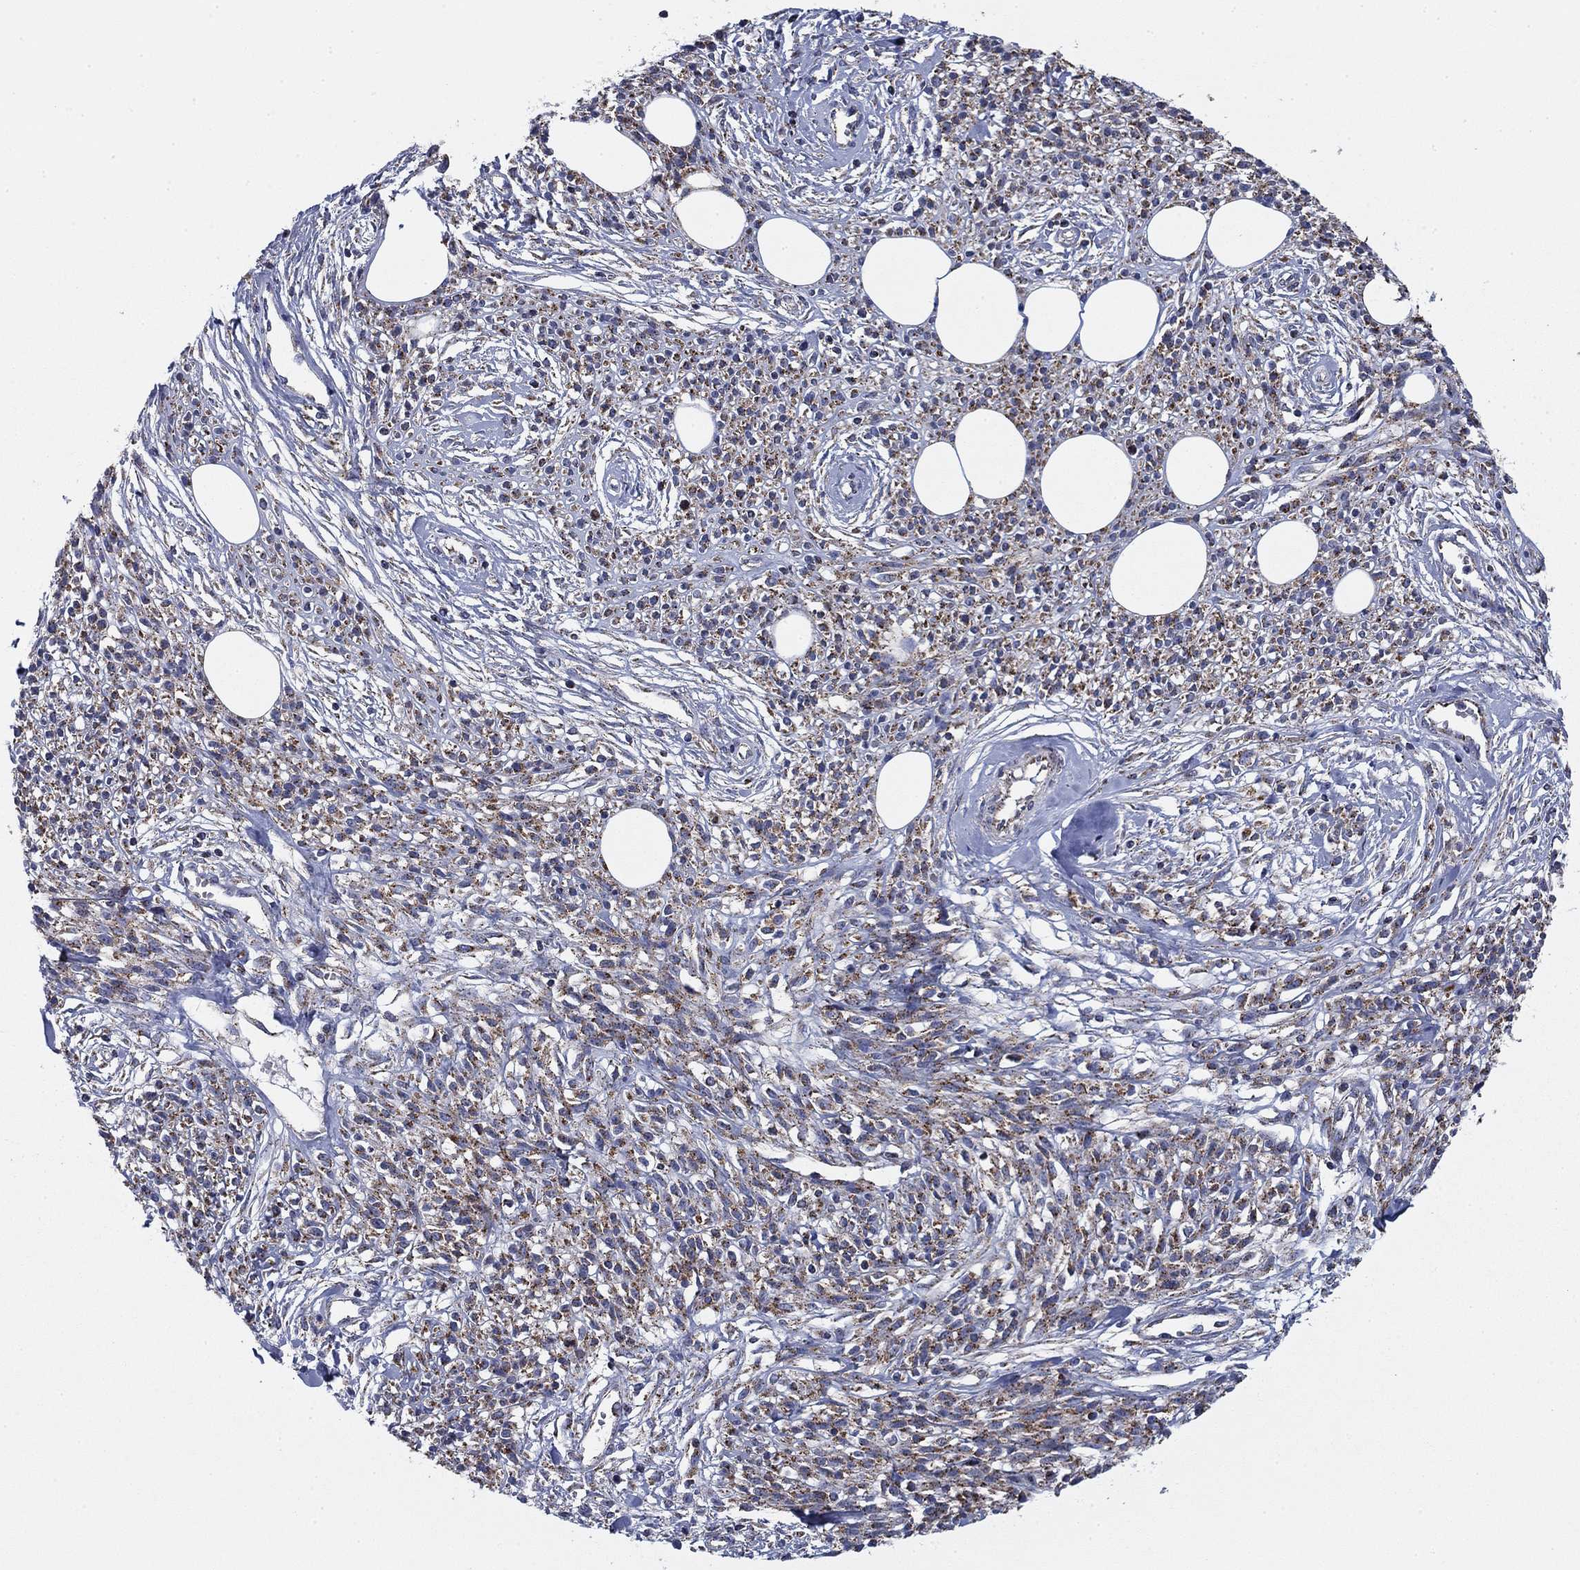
{"staining": {"intensity": "moderate", "quantity": ">75%", "location": "cytoplasmic/membranous"}, "tissue": "melanoma", "cell_type": "Tumor cells", "image_type": "cancer", "snomed": [{"axis": "morphology", "description": "Malignant melanoma, NOS"}, {"axis": "topography", "description": "Skin"}, {"axis": "topography", "description": "Skin of trunk"}], "caption": "IHC histopathology image of human melanoma stained for a protein (brown), which displays medium levels of moderate cytoplasmic/membranous positivity in approximately >75% of tumor cells.", "gene": "NACAD", "patient": {"sex": "male", "age": 74}}